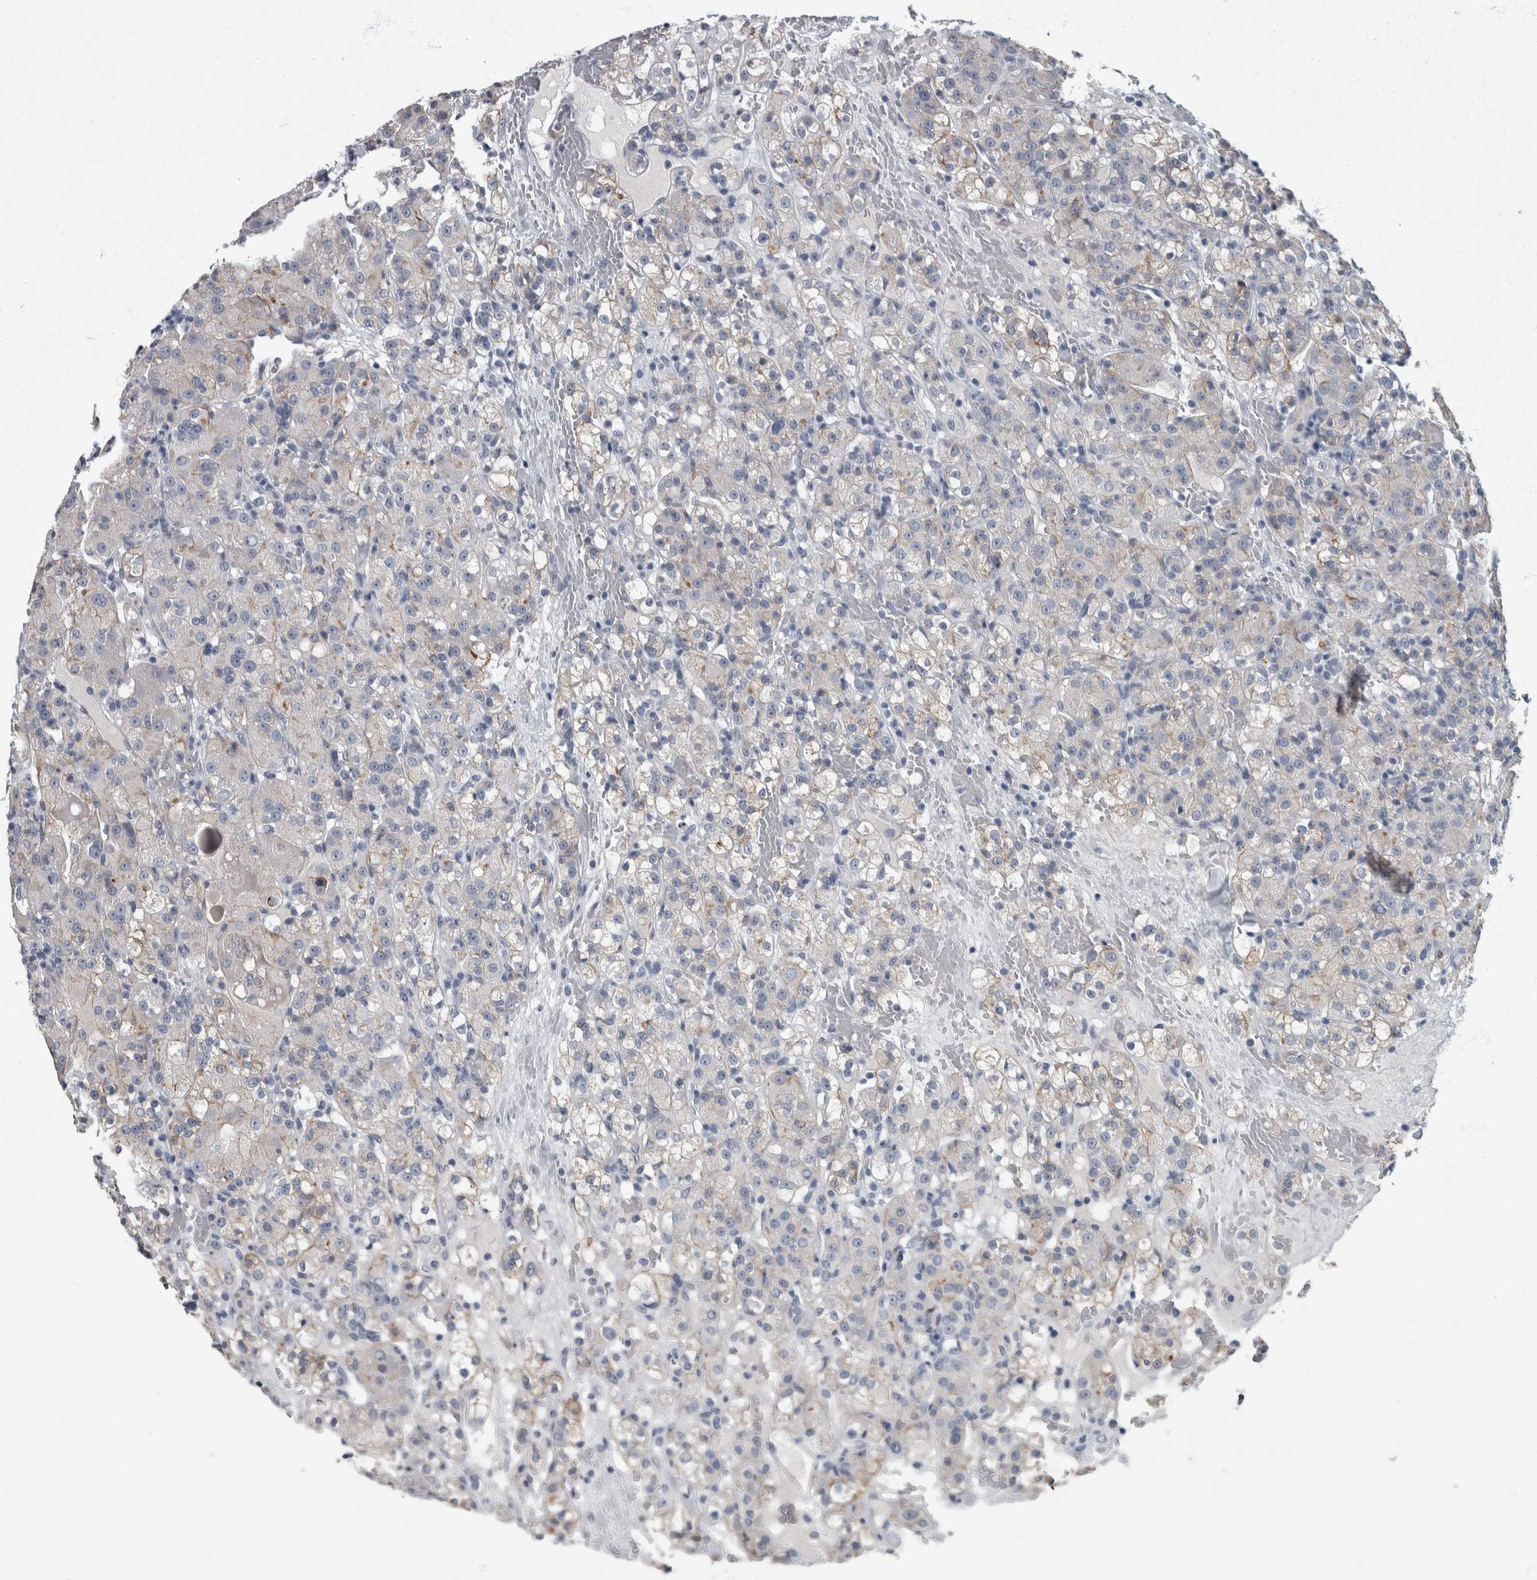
{"staining": {"intensity": "weak", "quantity": "<25%", "location": "cytoplasmic/membranous"}, "tissue": "renal cancer", "cell_type": "Tumor cells", "image_type": "cancer", "snomed": [{"axis": "morphology", "description": "Normal tissue, NOS"}, {"axis": "morphology", "description": "Adenocarcinoma, NOS"}, {"axis": "topography", "description": "Kidney"}], "caption": "An IHC photomicrograph of renal adenocarcinoma is shown. There is no staining in tumor cells of renal adenocarcinoma.", "gene": "DSG2", "patient": {"sex": "male", "age": 61}}